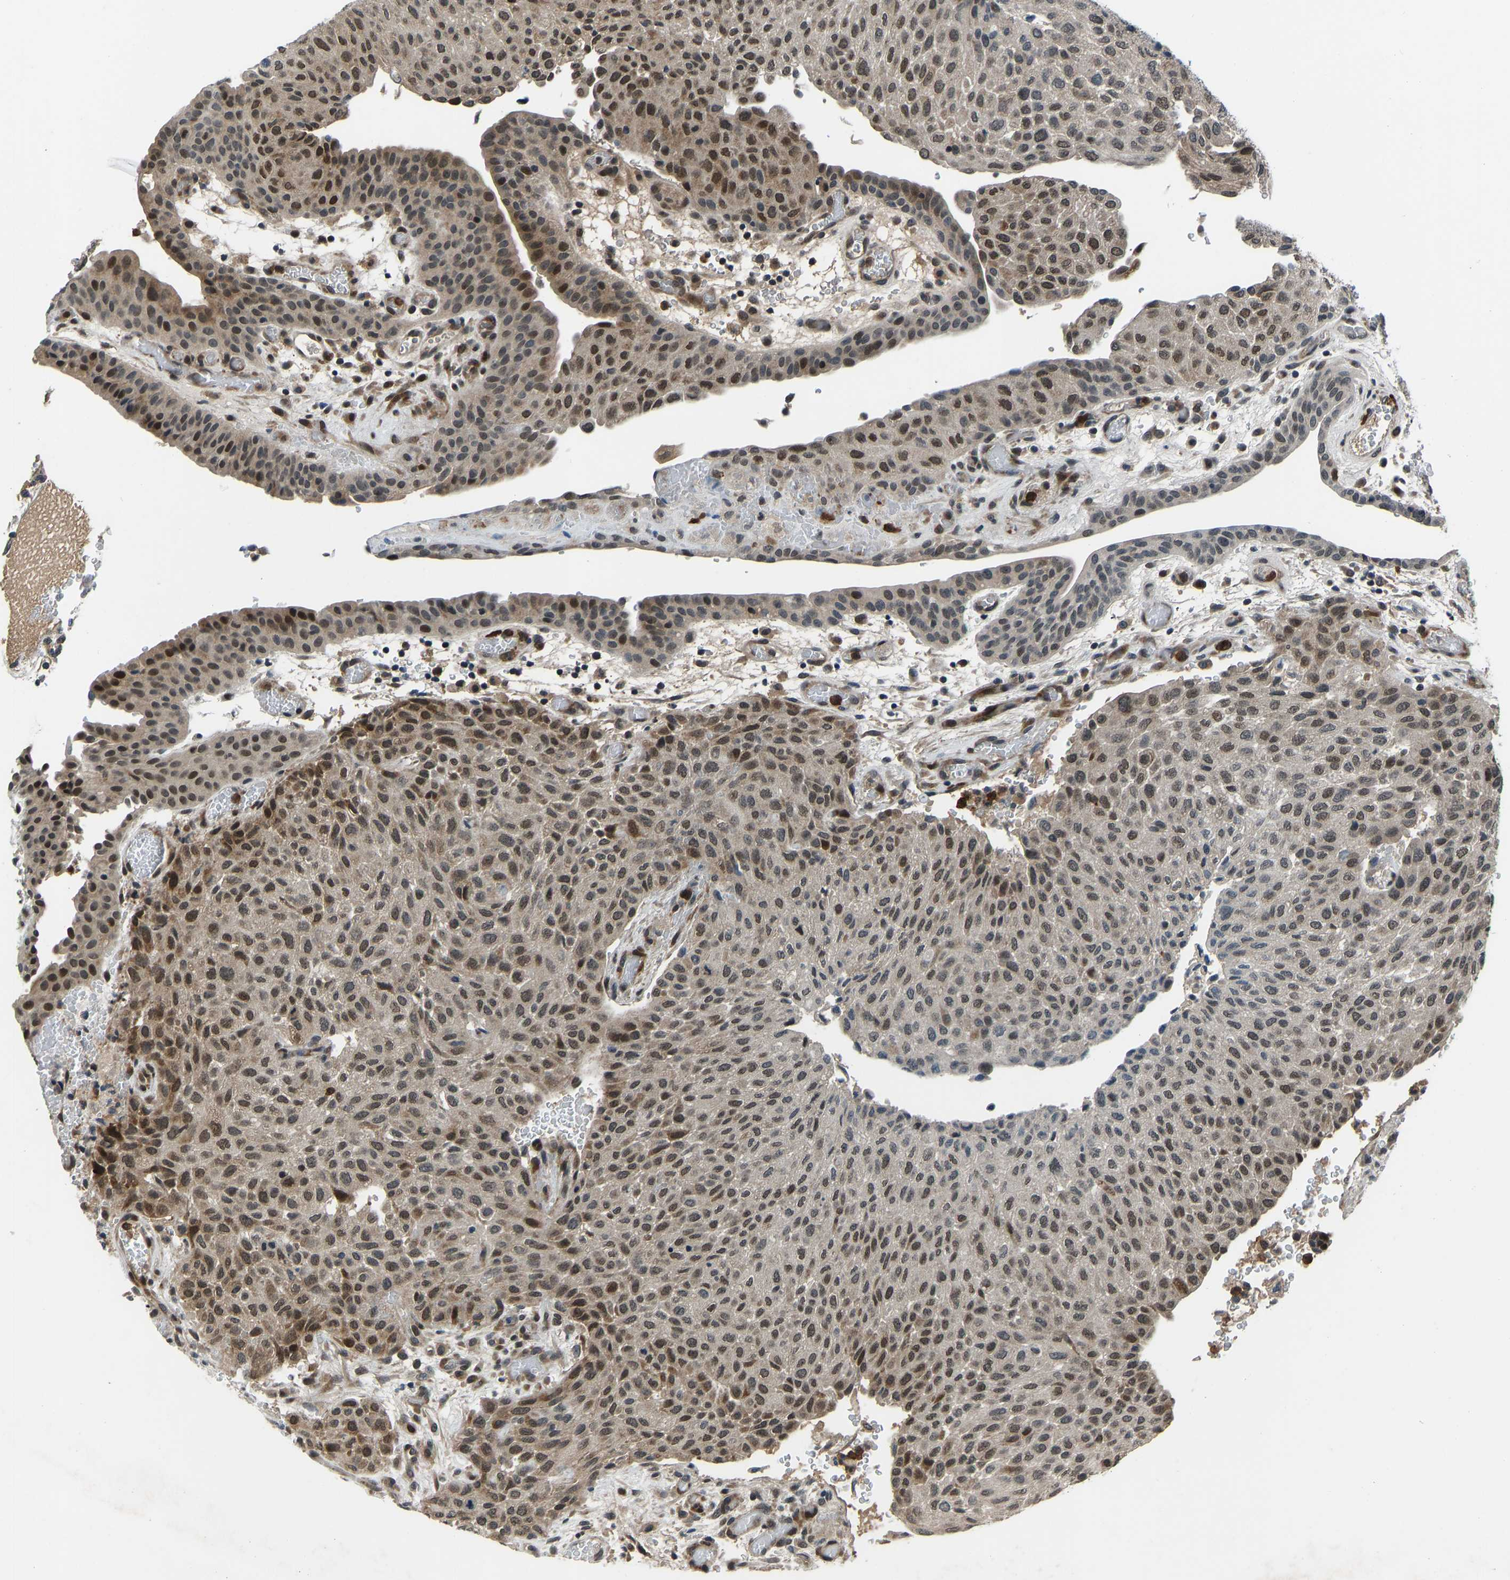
{"staining": {"intensity": "moderate", "quantity": ">75%", "location": "nuclear"}, "tissue": "urothelial cancer", "cell_type": "Tumor cells", "image_type": "cancer", "snomed": [{"axis": "morphology", "description": "Urothelial carcinoma, Low grade"}, {"axis": "morphology", "description": "Urothelial carcinoma, High grade"}, {"axis": "topography", "description": "Urinary bladder"}], "caption": "Urothelial cancer stained for a protein (brown) displays moderate nuclear positive staining in approximately >75% of tumor cells.", "gene": "RLIM", "patient": {"sex": "male", "age": 35}}